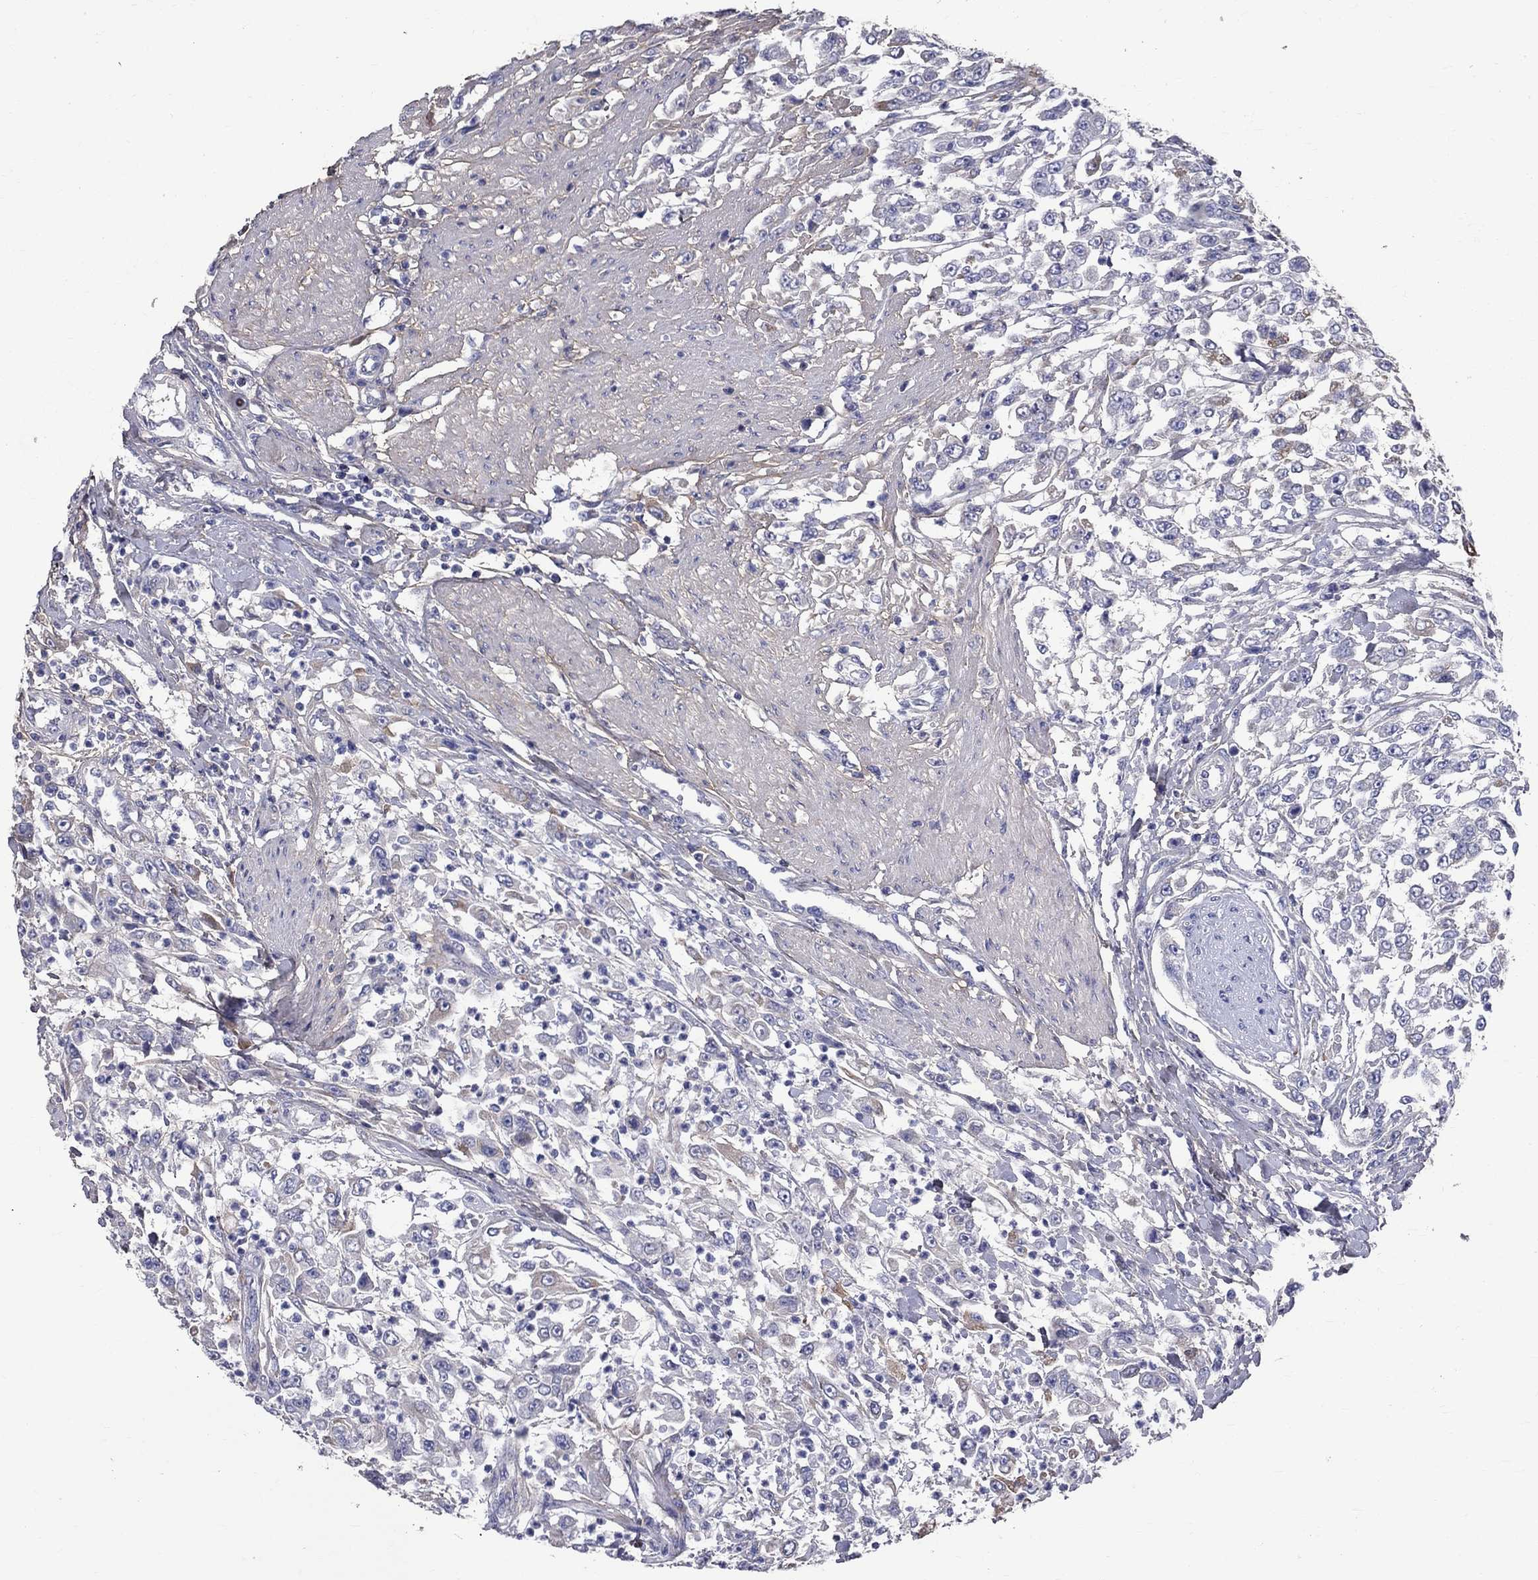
{"staining": {"intensity": "moderate", "quantity": "<25%", "location": "cytoplasmic/membranous"}, "tissue": "urothelial cancer", "cell_type": "Tumor cells", "image_type": "cancer", "snomed": [{"axis": "morphology", "description": "Urothelial carcinoma, High grade"}, {"axis": "topography", "description": "Urinary bladder"}], "caption": "Human high-grade urothelial carcinoma stained with a protein marker shows moderate staining in tumor cells.", "gene": "ANXA10", "patient": {"sex": "male", "age": 46}}